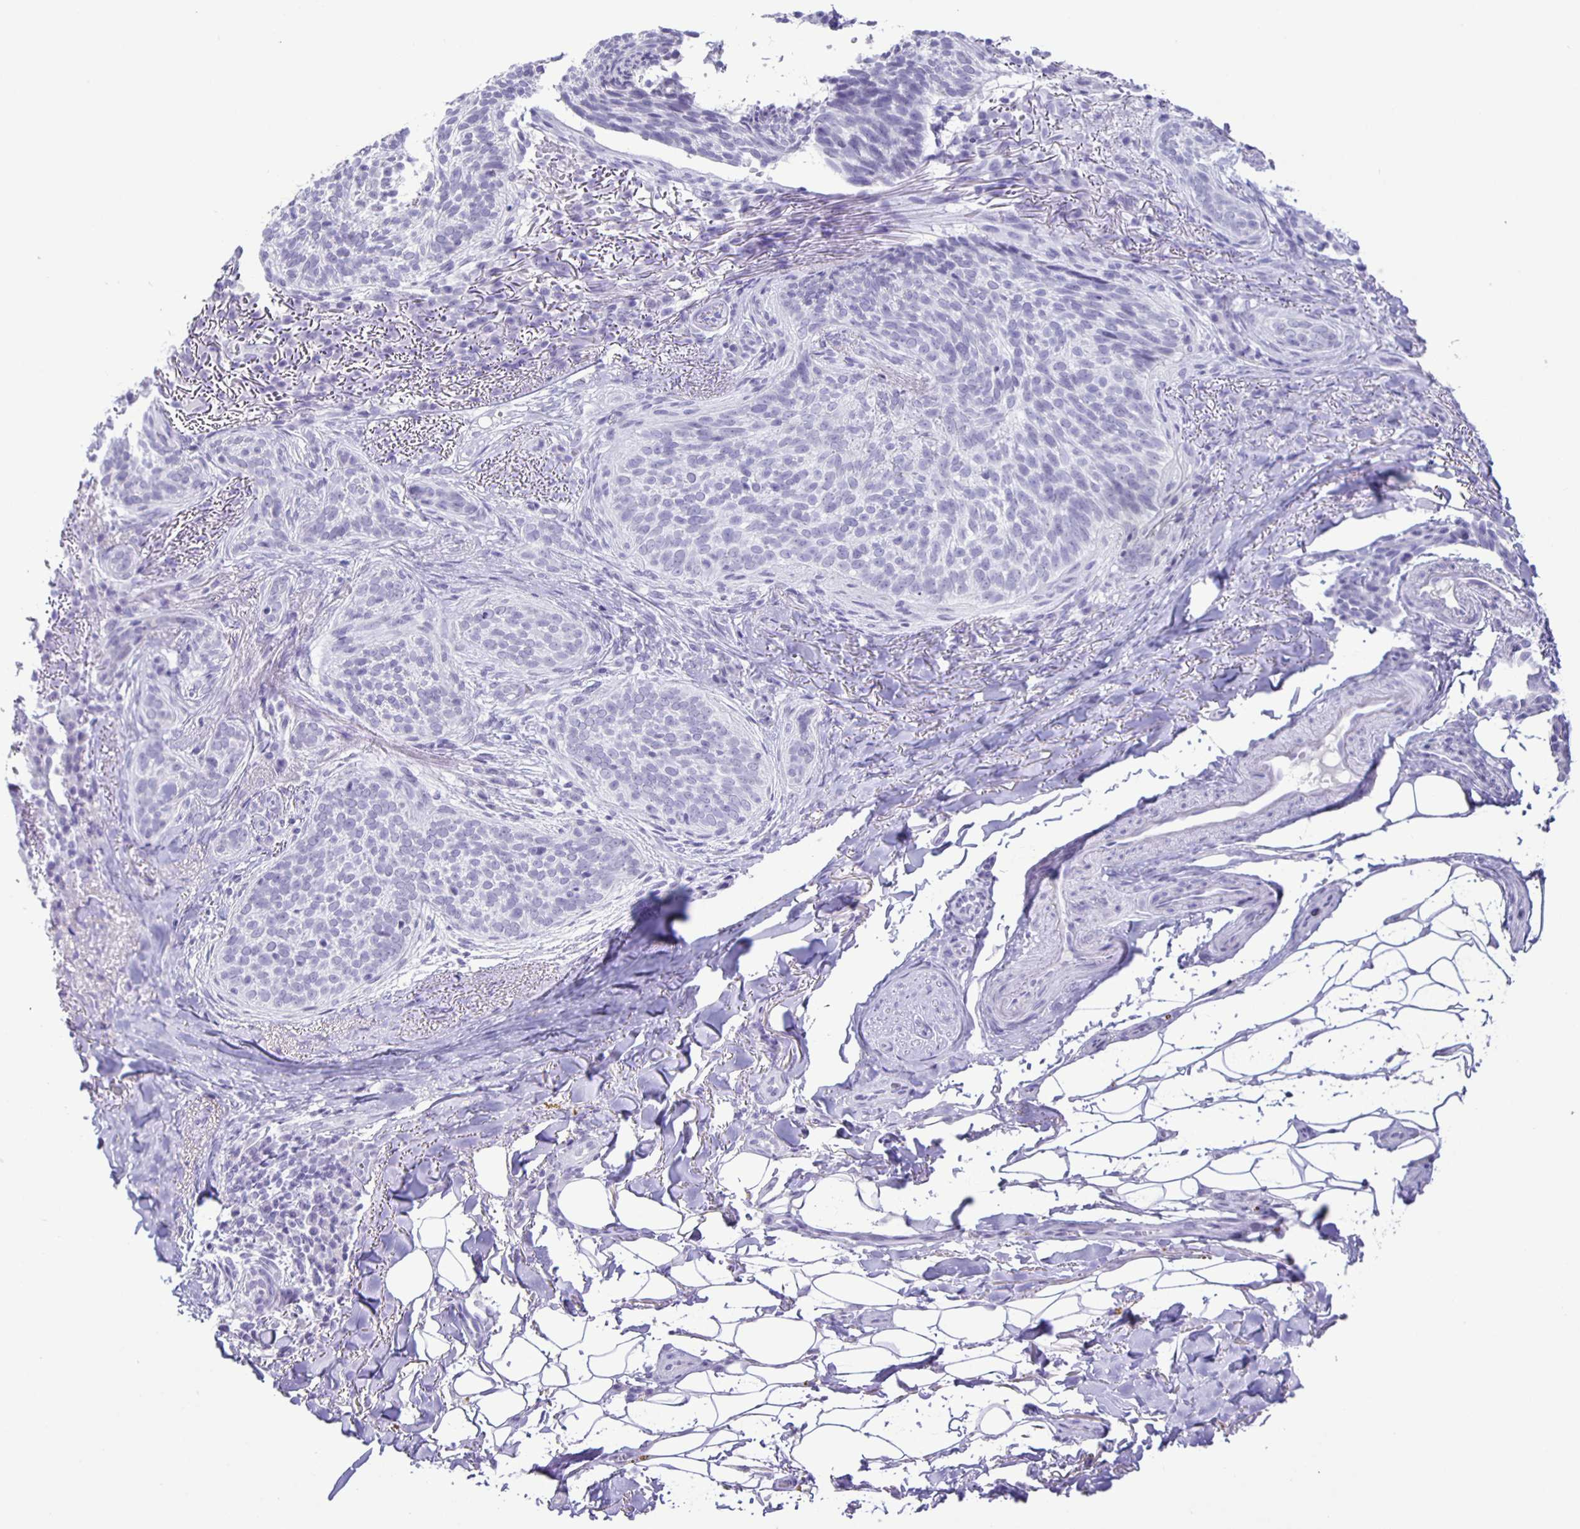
{"staining": {"intensity": "negative", "quantity": "none", "location": "none"}, "tissue": "skin cancer", "cell_type": "Tumor cells", "image_type": "cancer", "snomed": [{"axis": "morphology", "description": "Basal cell carcinoma"}, {"axis": "topography", "description": "Skin"}, {"axis": "topography", "description": "Skin of head"}], "caption": "This is an immunohistochemistry (IHC) histopathology image of human skin cancer. There is no expression in tumor cells.", "gene": "EZHIP", "patient": {"sex": "male", "age": 62}}